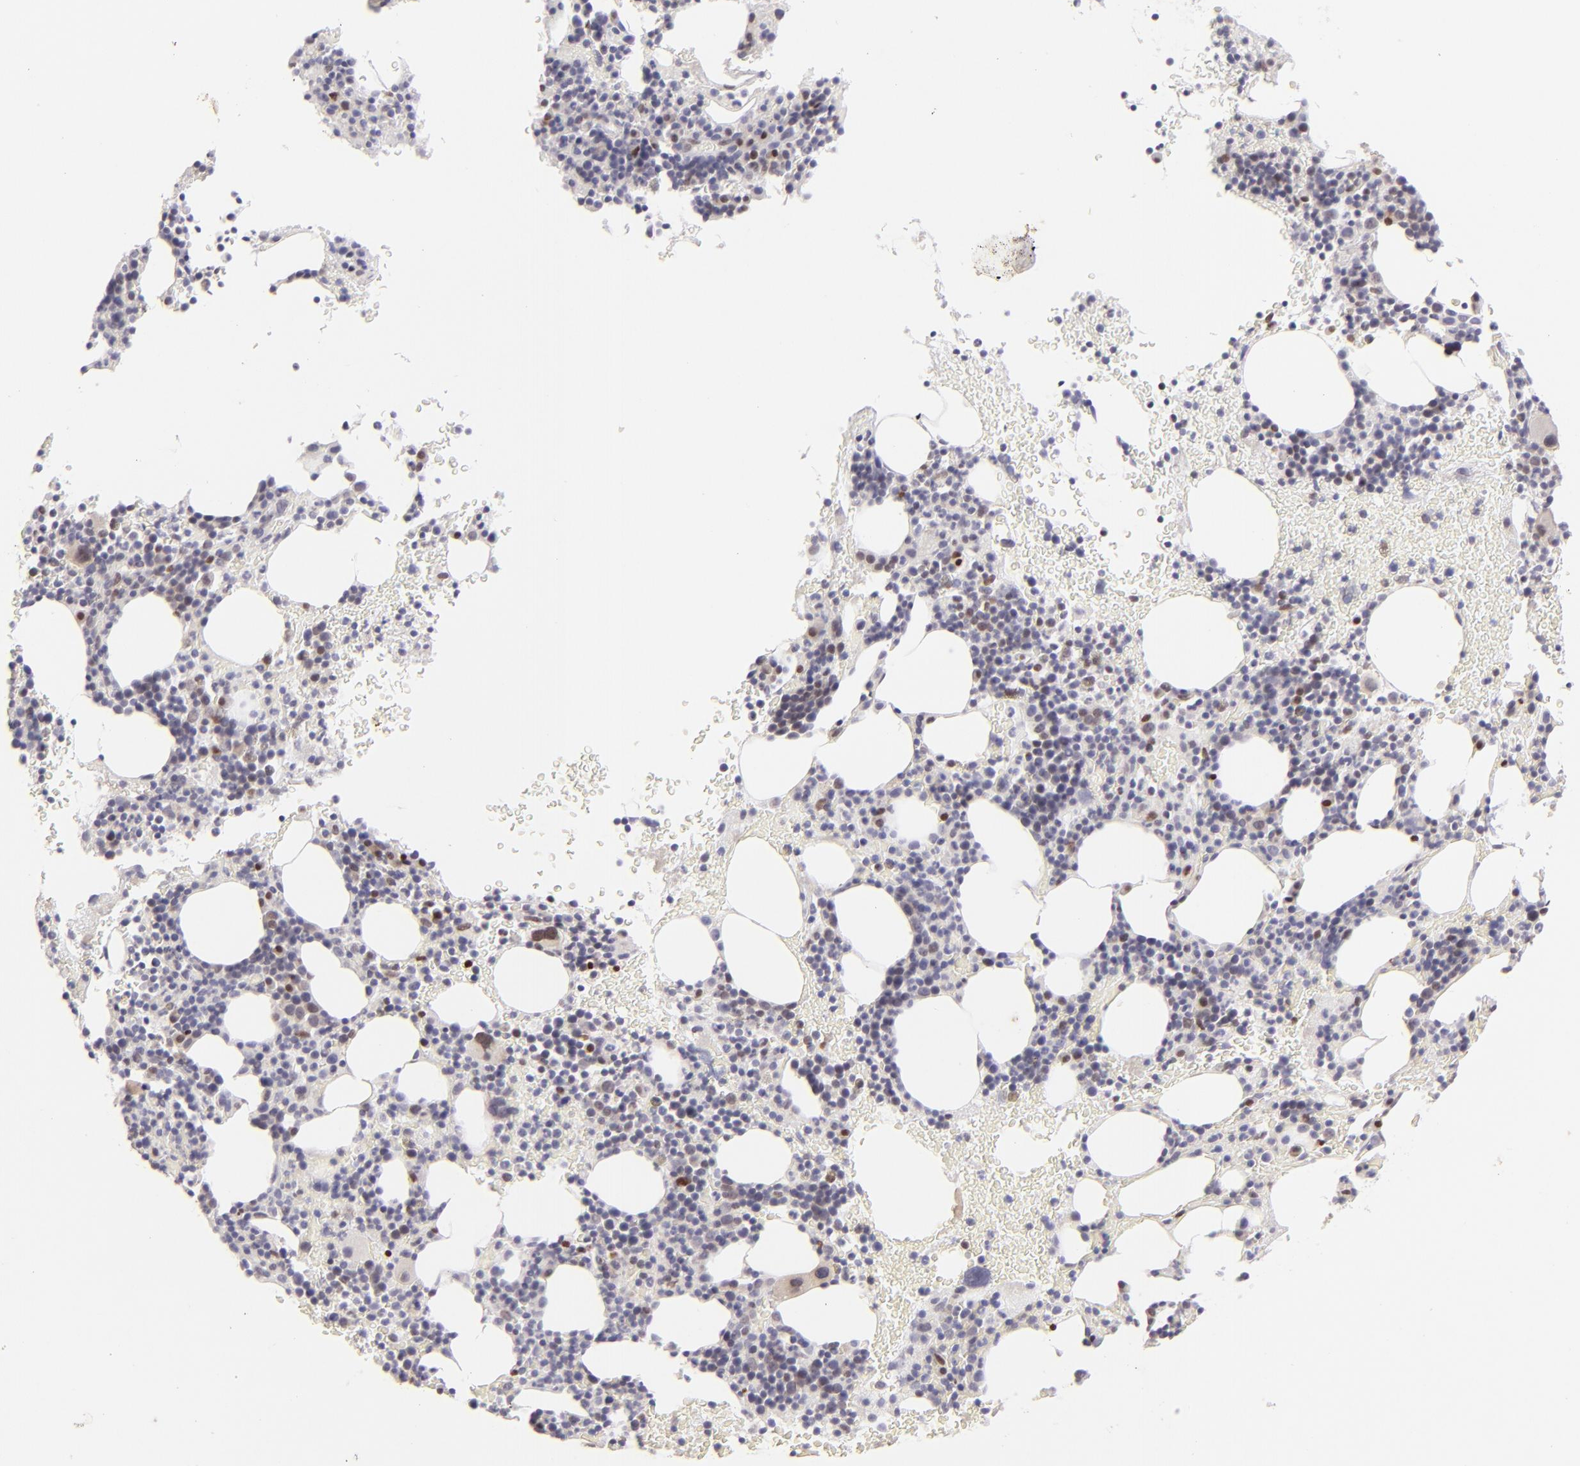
{"staining": {"intensity": "negative", "quantity": "none", "location": "none"}, "tissue": "bone marrow", "cell_type": "Hematopoietic cells", "image_type": "normal", "snomed": [{"axis": "morphology", "description": "Normal tissue, NOS"}, {"axis": "topography", "description": "Bone marrow"}], "caption": "Benign bone marrow was stained to show a protein in brown. There is no significant expression in hematopoietic cells.", "gene": "POU2F1", "patient": {"sex": "male", "age": 86}}